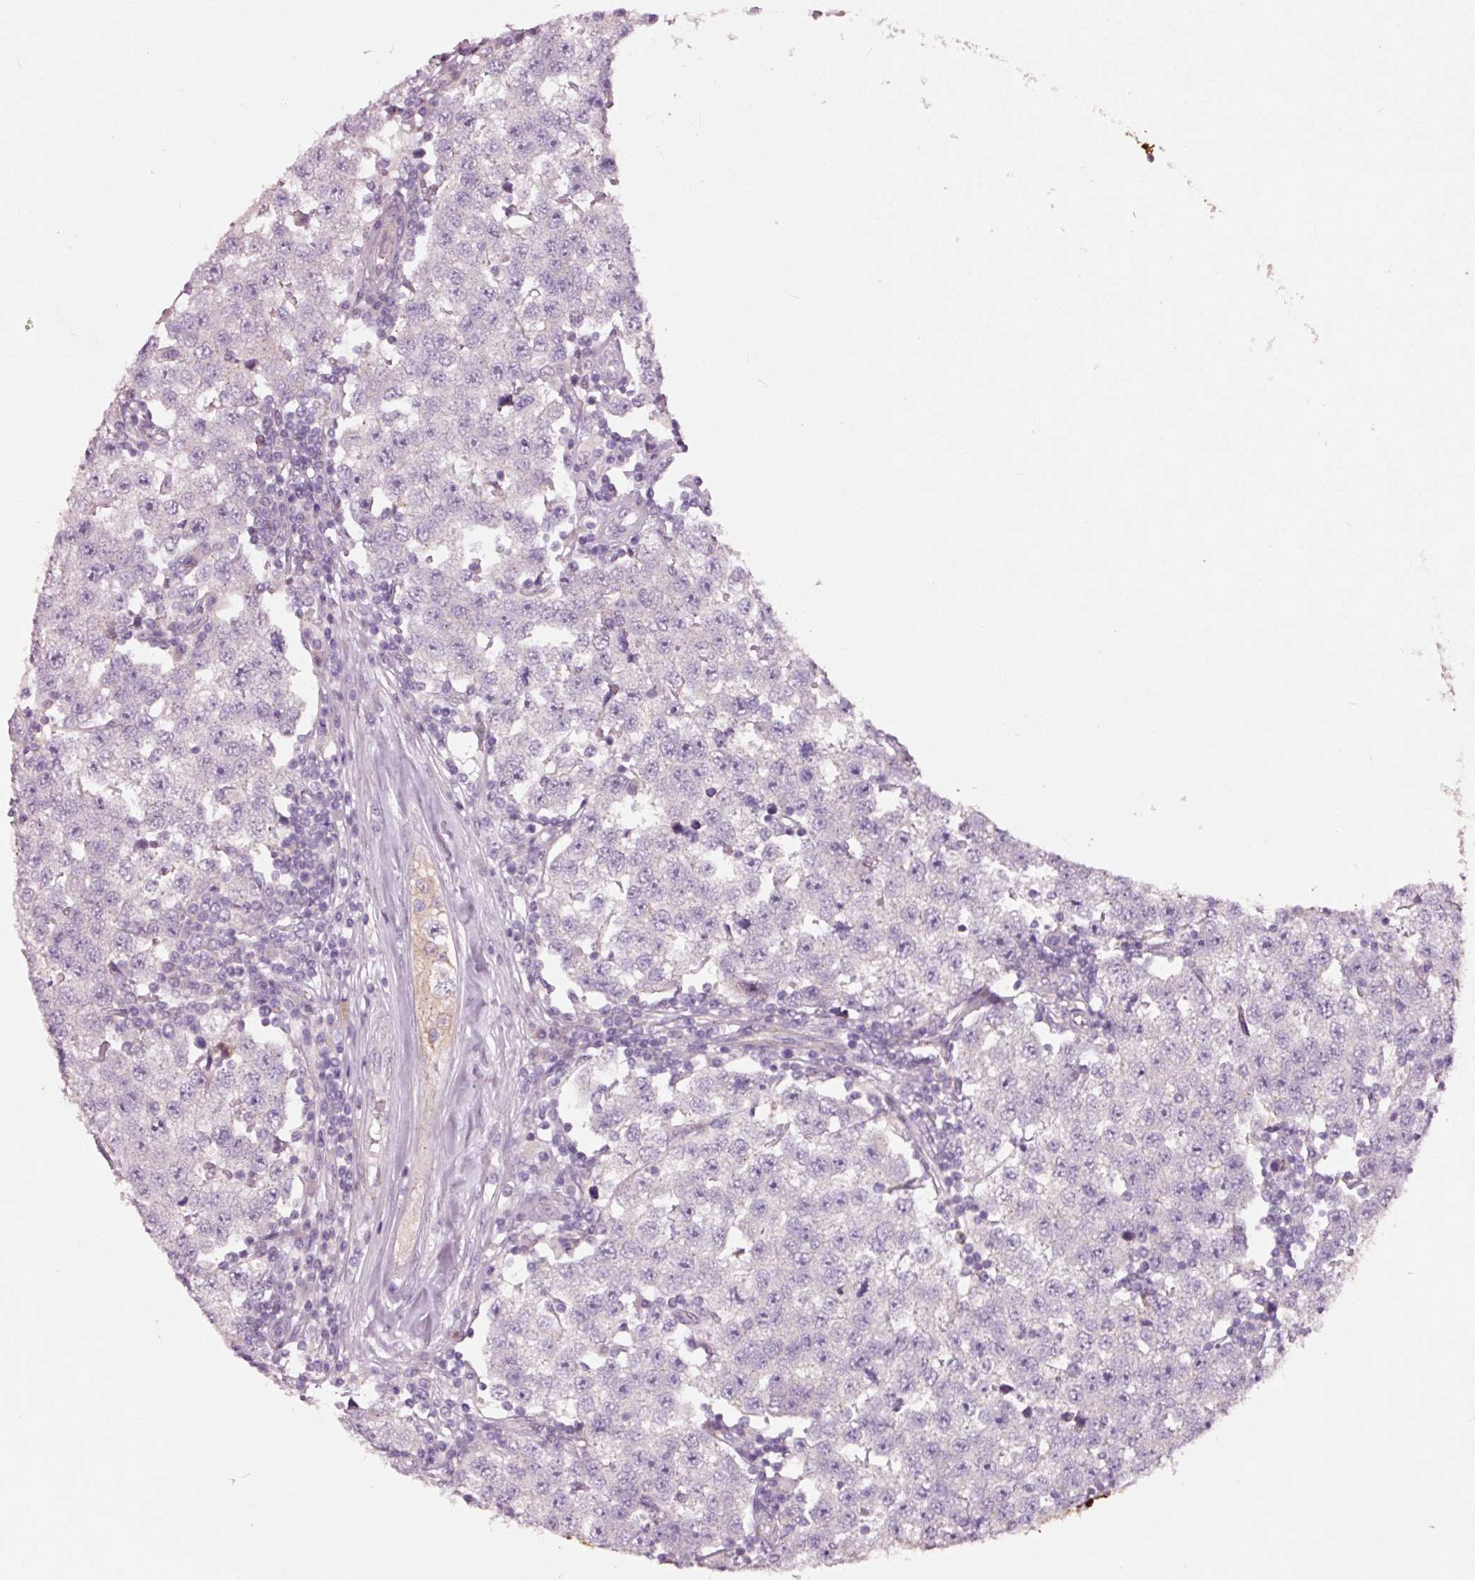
{"staining": {"intensity": "negative", "quantity": "none", "location": "none"}, "tissue": "testis cancer", "cell_type": "Tumor cells", "image_type": "cancer", "snomed": [{"axis": "morphology", "description": "Seminoma, NOS"}, {"axis": "topography", "description": "Testis"}], "caption": "The micrograph reveals no staining of tumor cells in testis seminoma.", "gene": "DAPP1", "patient": {"sex": "male", "age": 34}}